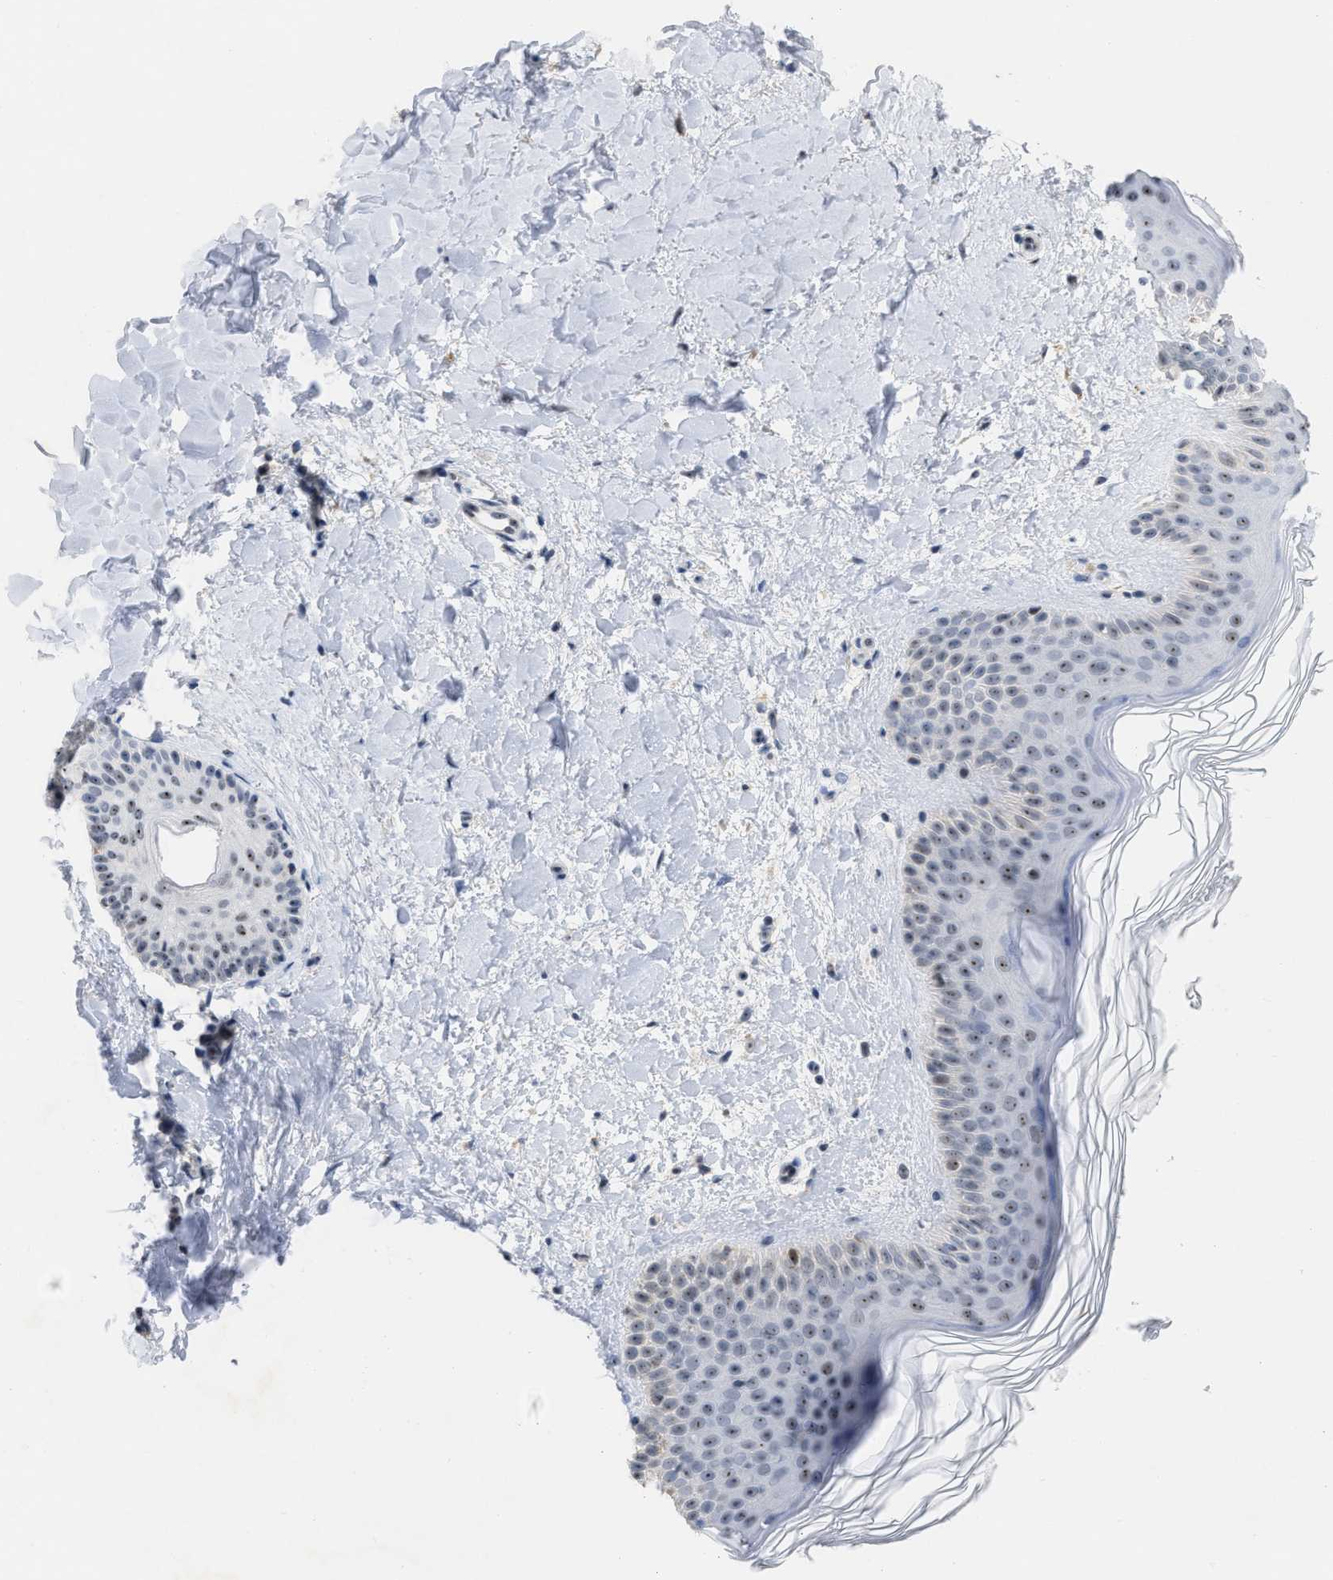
{"staining": {"intensity": "moderate", "quantity": ">75%", "location": "nuclear"}, "tissue": "skin", "cell_type": "Fibroblasts", "image_type": "normal", "snomed": [{"axis": "morphology", "description": "Normal tissue, NOS"}, {"axis": "morphology", "description": "Malignant melanoma, Metastatic site"}, {"axis": "topography", "description": "Skin"}], "caption": "Skin was stained to show a protein in brown. There is medium levels of moderate nuclear positivity in approximately >75% of fibroblasts. (brown staining indicates protein expression, while blue staining denotes nuclei).", "gene": "ELAC2", "patient": {"sex": "male", "age": 41}}